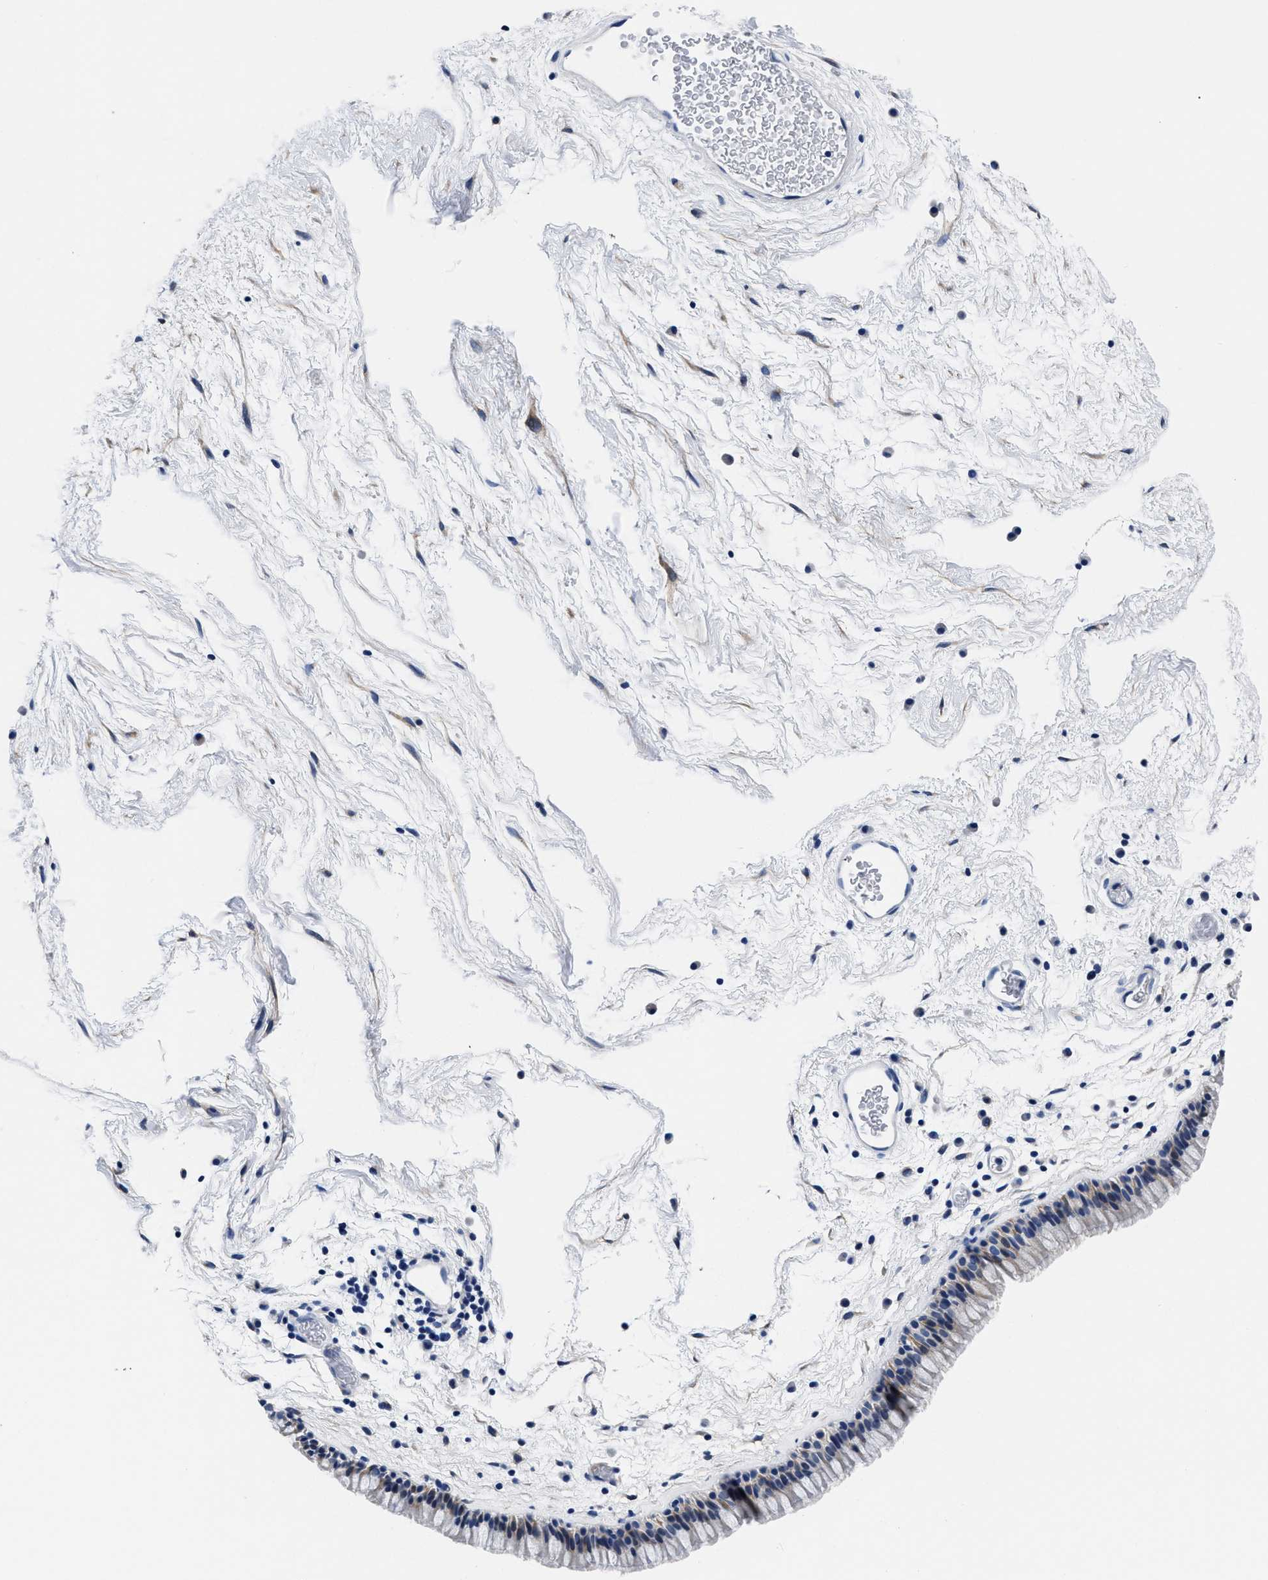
{"staining": {"intensity": "weak", "quantity": "<25%", "location": "cytoplasmic/membranous"}, "tissue": "nasopharynx", "cell_type": "Respiratory epithelial cells", "image_type": "normal", "snomed": [{"axis": "morphology", "description": "Normal tissue, NOS"}, {"axis": "morphology", "description": "Inflammation, NOS"}, {"axis": "topography", "description": "Nasopharynx"}], "caption": "Photomicrograph shows no protein positivity in respiratory epithelial cells of normal nasopharynx.", "gene": "SLC35F1", "patient": {"sex": "male", "age": 48}}